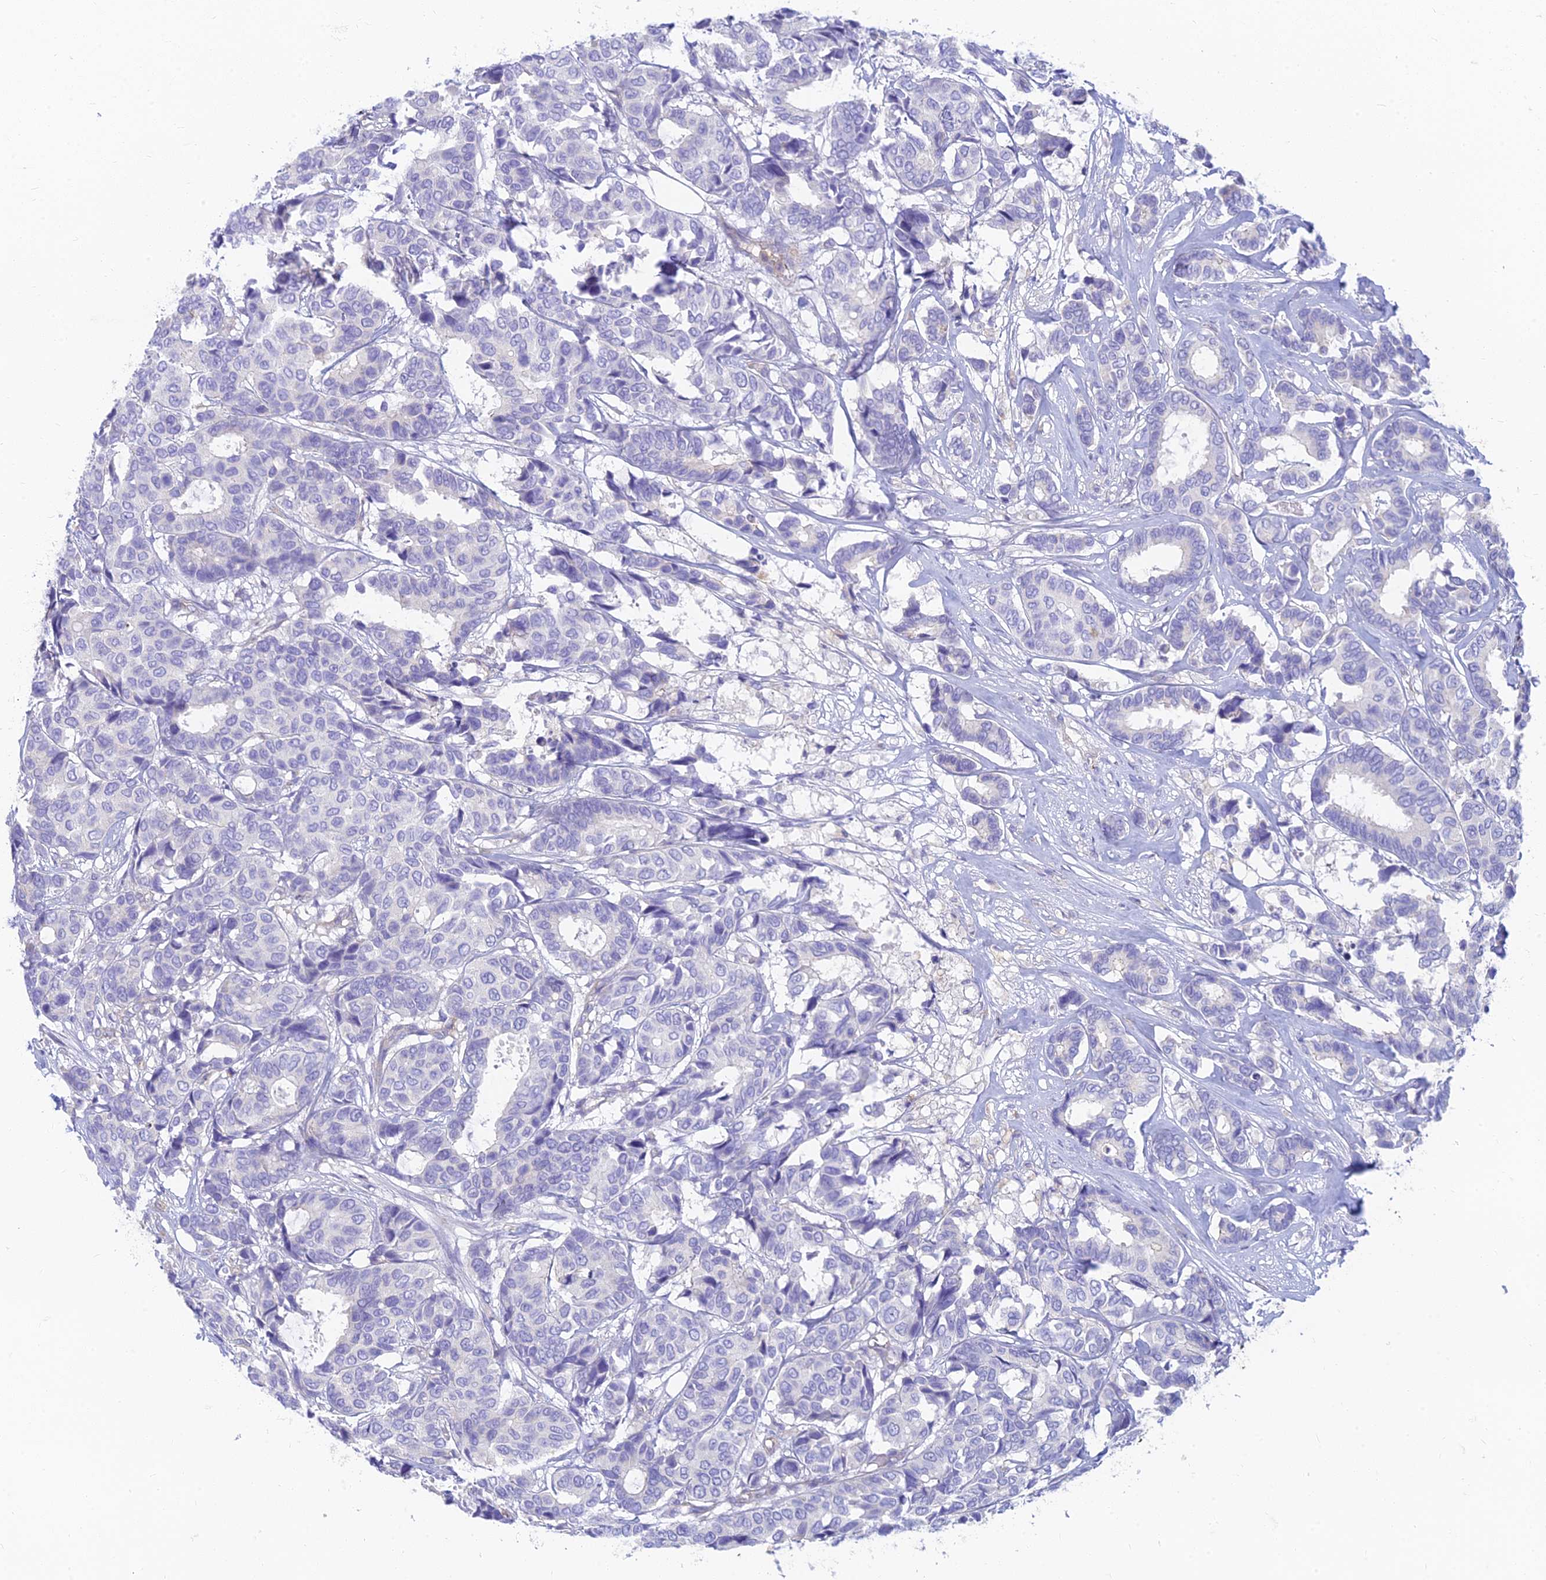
{"staining": {"intensity": "negative", "quantity": "none", "location": "none"}, "tissue": "breast cancer", "cell_type": "Tumor cells", "image_type": "cancer", "snomed": [{"axis": "morphology", "description": "Duct carcinoma"}, {"axis": "topography", "description": "Breast"}], "caption": "The histopathology image reveals no significant expression in tumor cells of breast cancer (invasive ductal carcinoma).", "gene": "STRN4", "patient": {"sex": "female", "age": 87}}